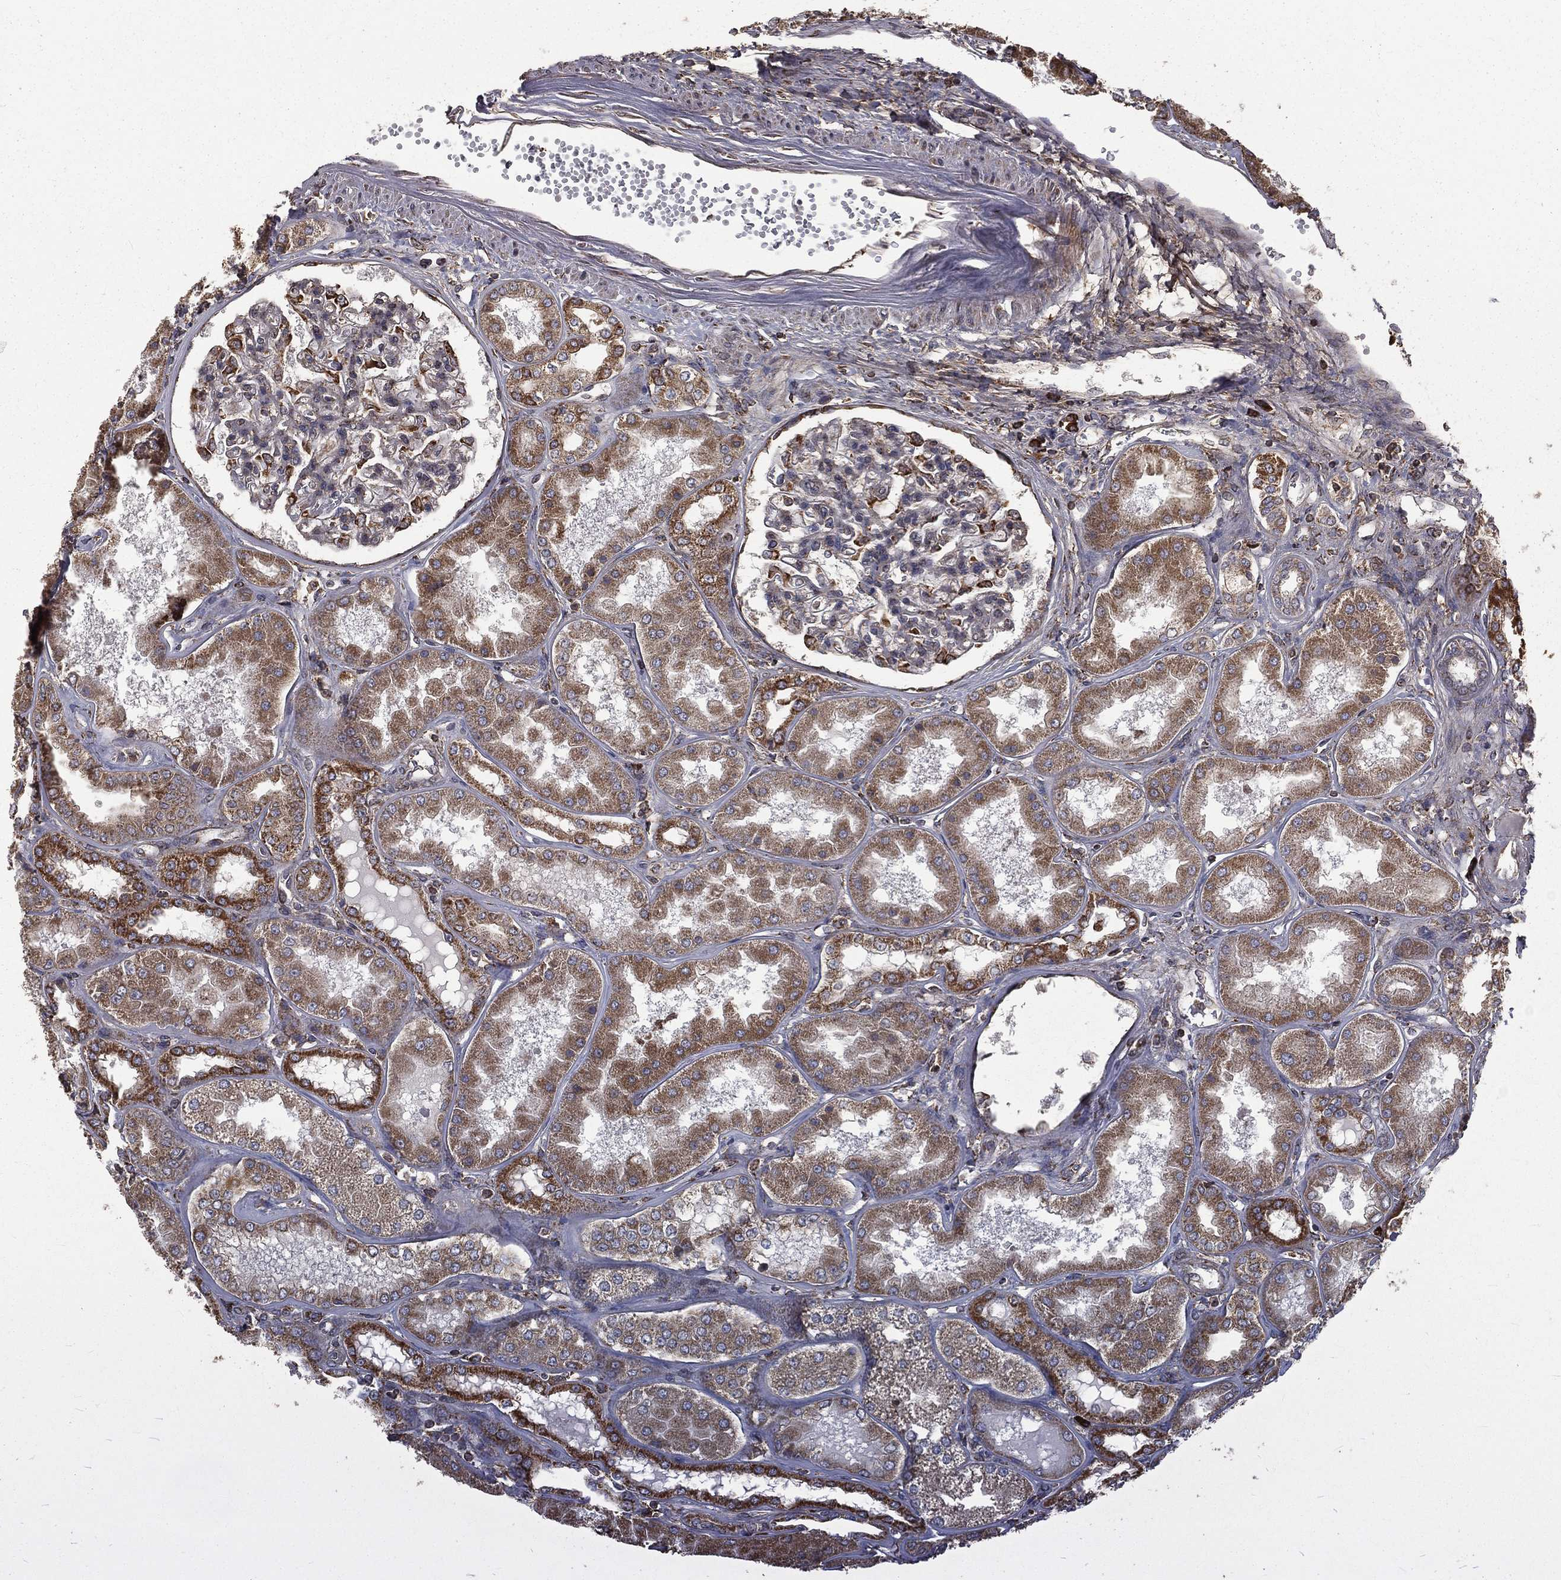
{"staining": {"intensity": "strong", "quantity": "<25%", "location": "cytoplasmic/membranous"}, "tissue": "kidney", "cell_type": "Cells in glomeruli", "image_type": "normal", "snomed": [{"axis": "morphology", "description": "Normal tissue, NOS"}, {"axis": "topography", "description": "Kidney"}], "caption": "Benign kidney demonstrates strong cytoplasmic/membranous expression in approximately <25% of cells in glomeruli.", "gene": "OLFML1", "patient": {"sex": "female", "age": 56}}